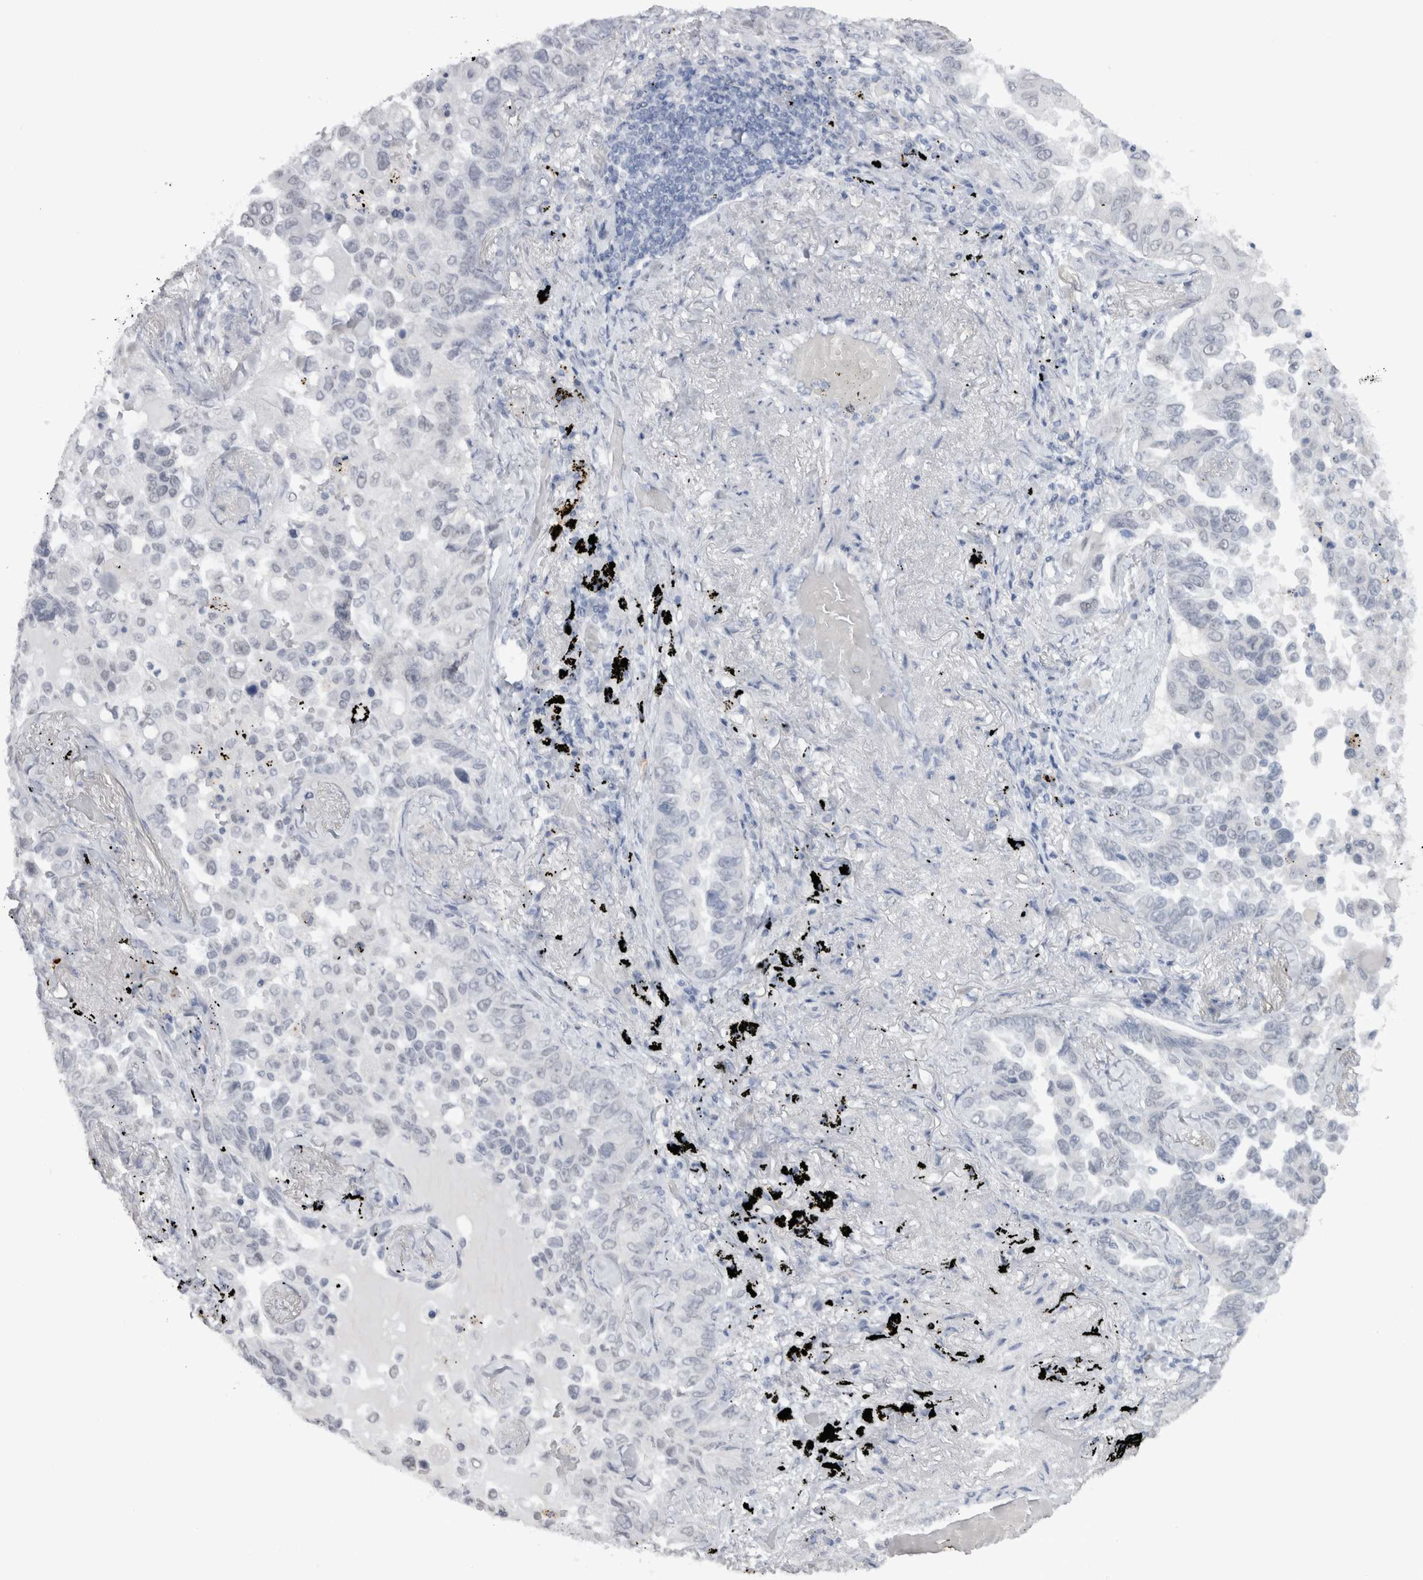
{"staining": {"intensity": "negative", "quantity": "none", "location": "none"}, "tissue": "lung cancer", "cell_type": "Tumor cells", "image_type": "cancer", "snomed": [{"axis": "morphology", "description": "Adenocarcinoma, NOS"}, {"axis": "topography", "description": "Lung"}], "caption": "Immunohistochemistry (IHC) micrograph of neoplastic tissue: lung cancer (adenocarcinoma) stained with DAB exhibits no significant protein expression in tumor cells.", "gene": "CDH17", "patient": {"sex": "female", "age": 67}}